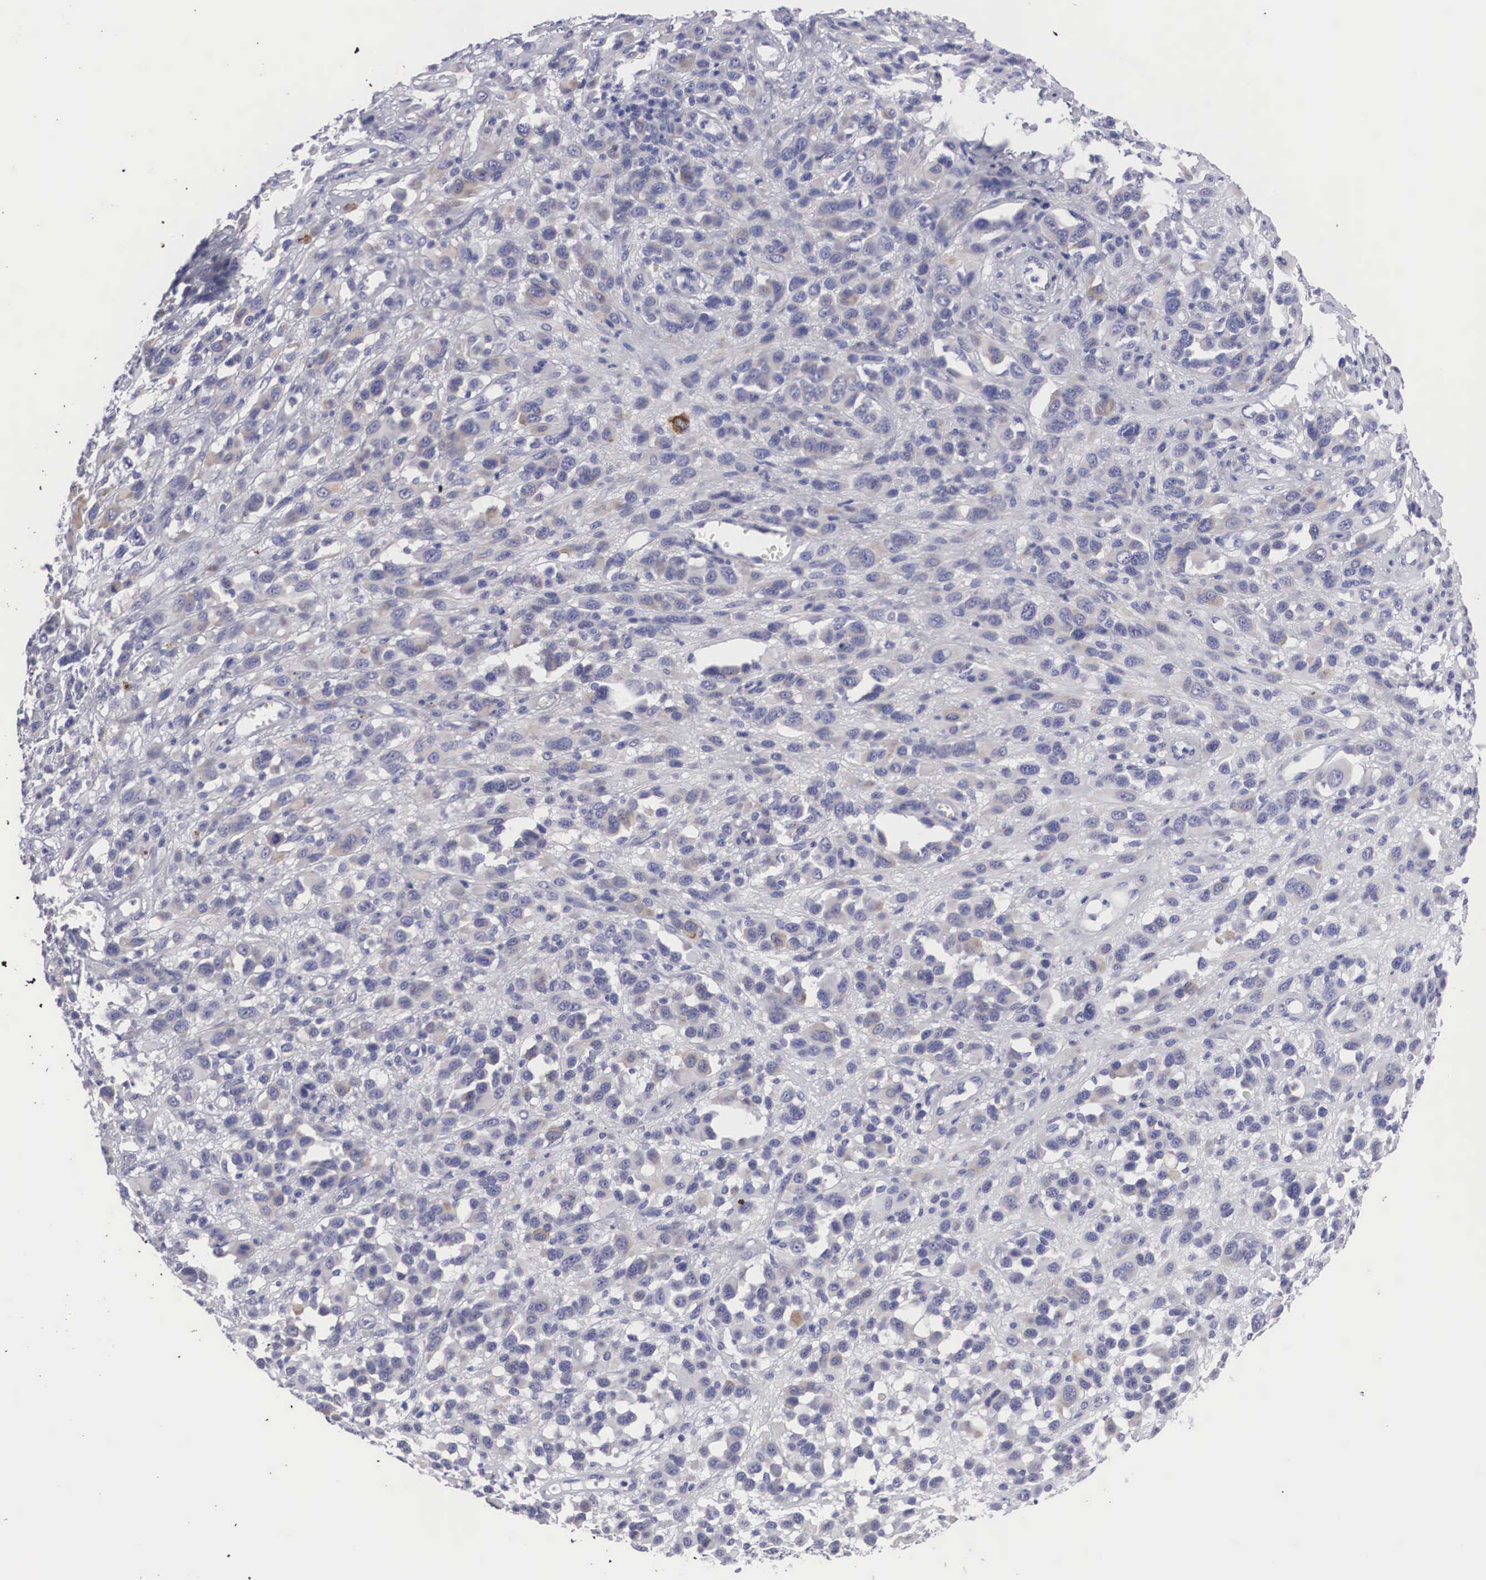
{"staining": {"intensity": "negative", "quantity": "none", "location": "none"}, "tissue": "melanoma", "cell_type": "Tumor cells", "image_type": "cancer", "snomed": [{"axis": "morphology", "description": "Malignant melanoma, NOS"}, {"axis": "topography", "description": "Skin"}], "caption": "Tumor cells are negative for brown protein staining in malignant melanoma.", "gene": "ARMCX3", "patient": {"sex": "male", "age": 51}}